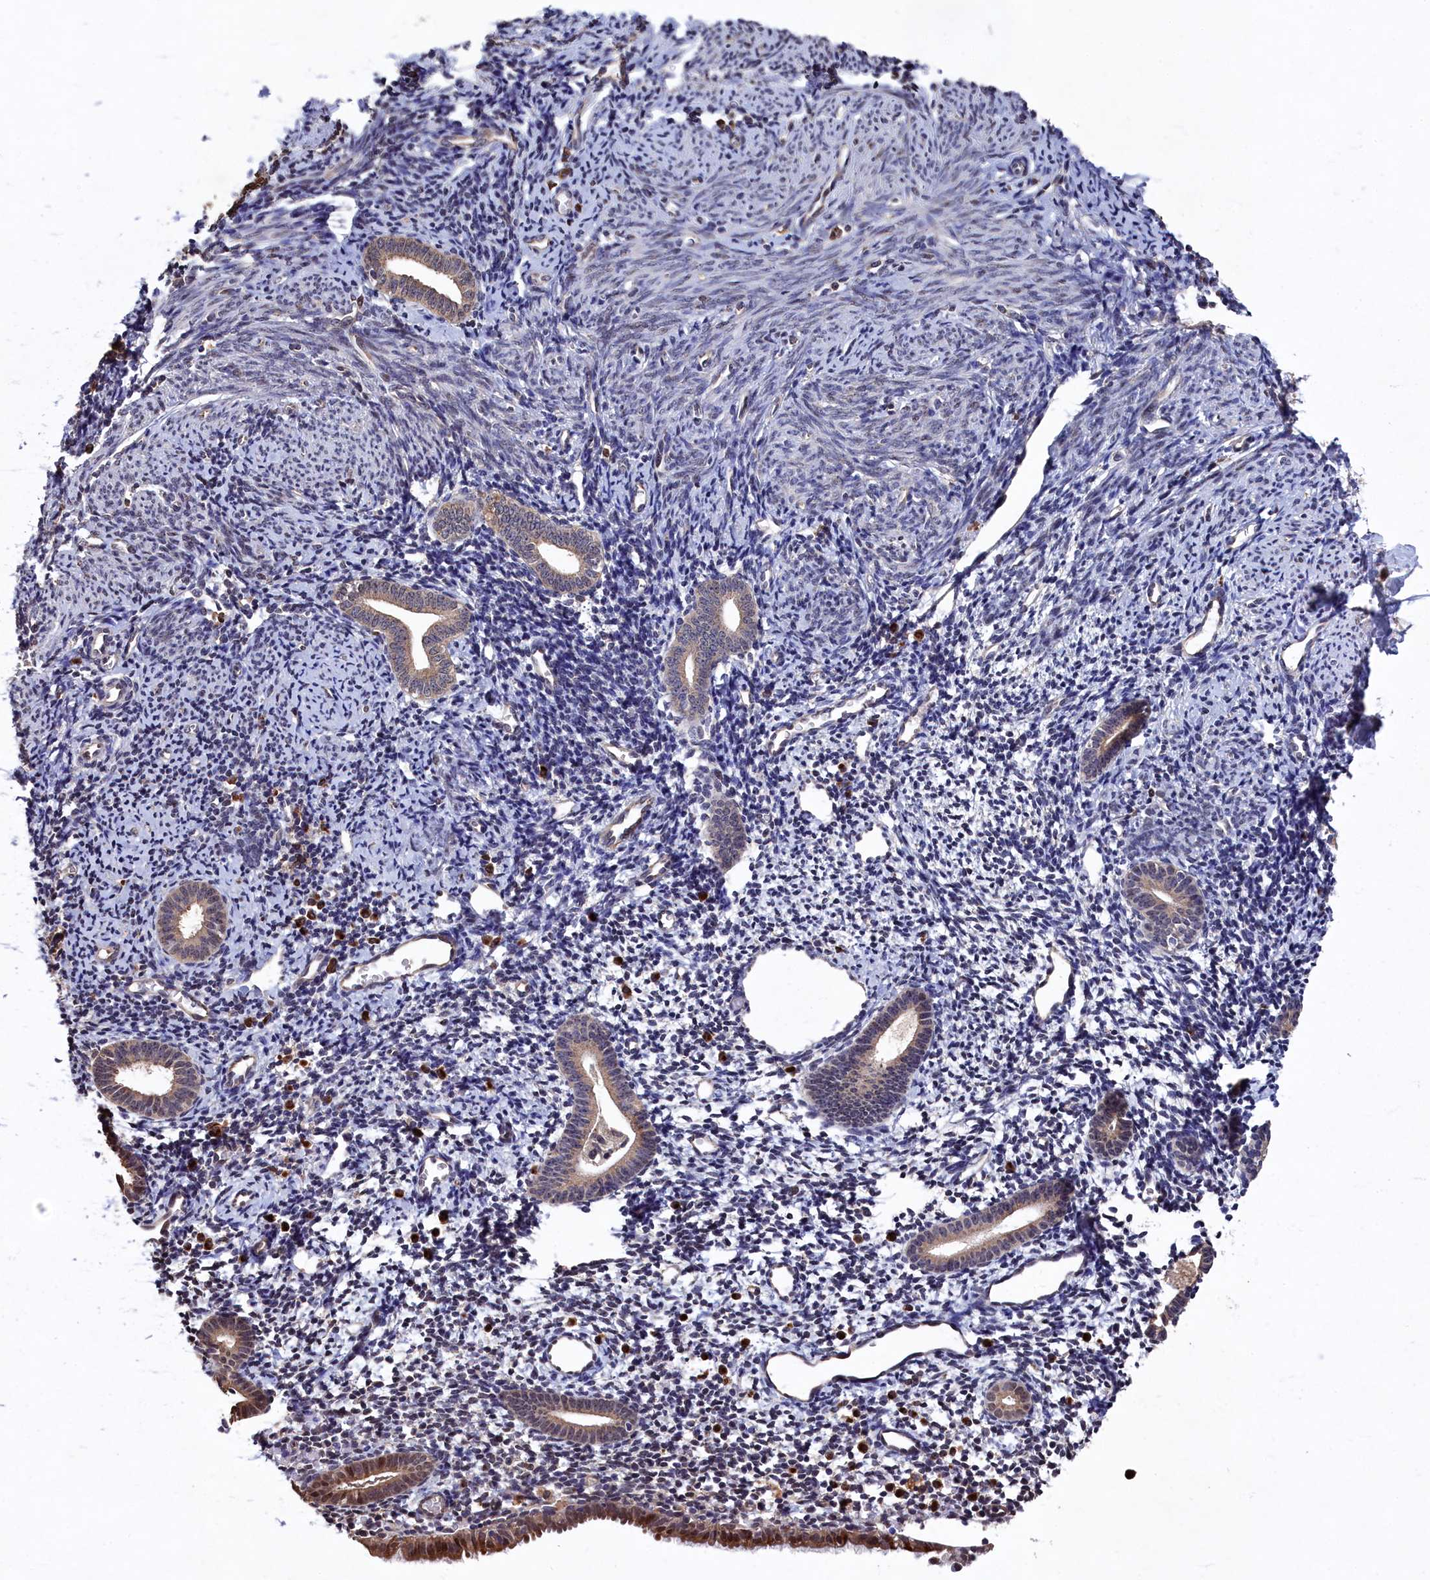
{"staining": {"intensity": "moderate", "quantity": "<25%", "location": "cytoplasmic/membranous"}, "tissue": "endometrium", "cell_type": "Cells in endometrial stroma", "image_type": "normal", "snomed": [{"axis": "morphology", "description": "Normal tissue, NOS"}, {"axis": "topography", "description": "Endometrium"}], "caption": "Protein expression analysis of normal endometrium demonstrates moderate cytoplasmic/membranous positivity in about <25% of cells in endometrial stroma.", "gene": "NAA60", "patient": {"sex": "female", "age": 56}}